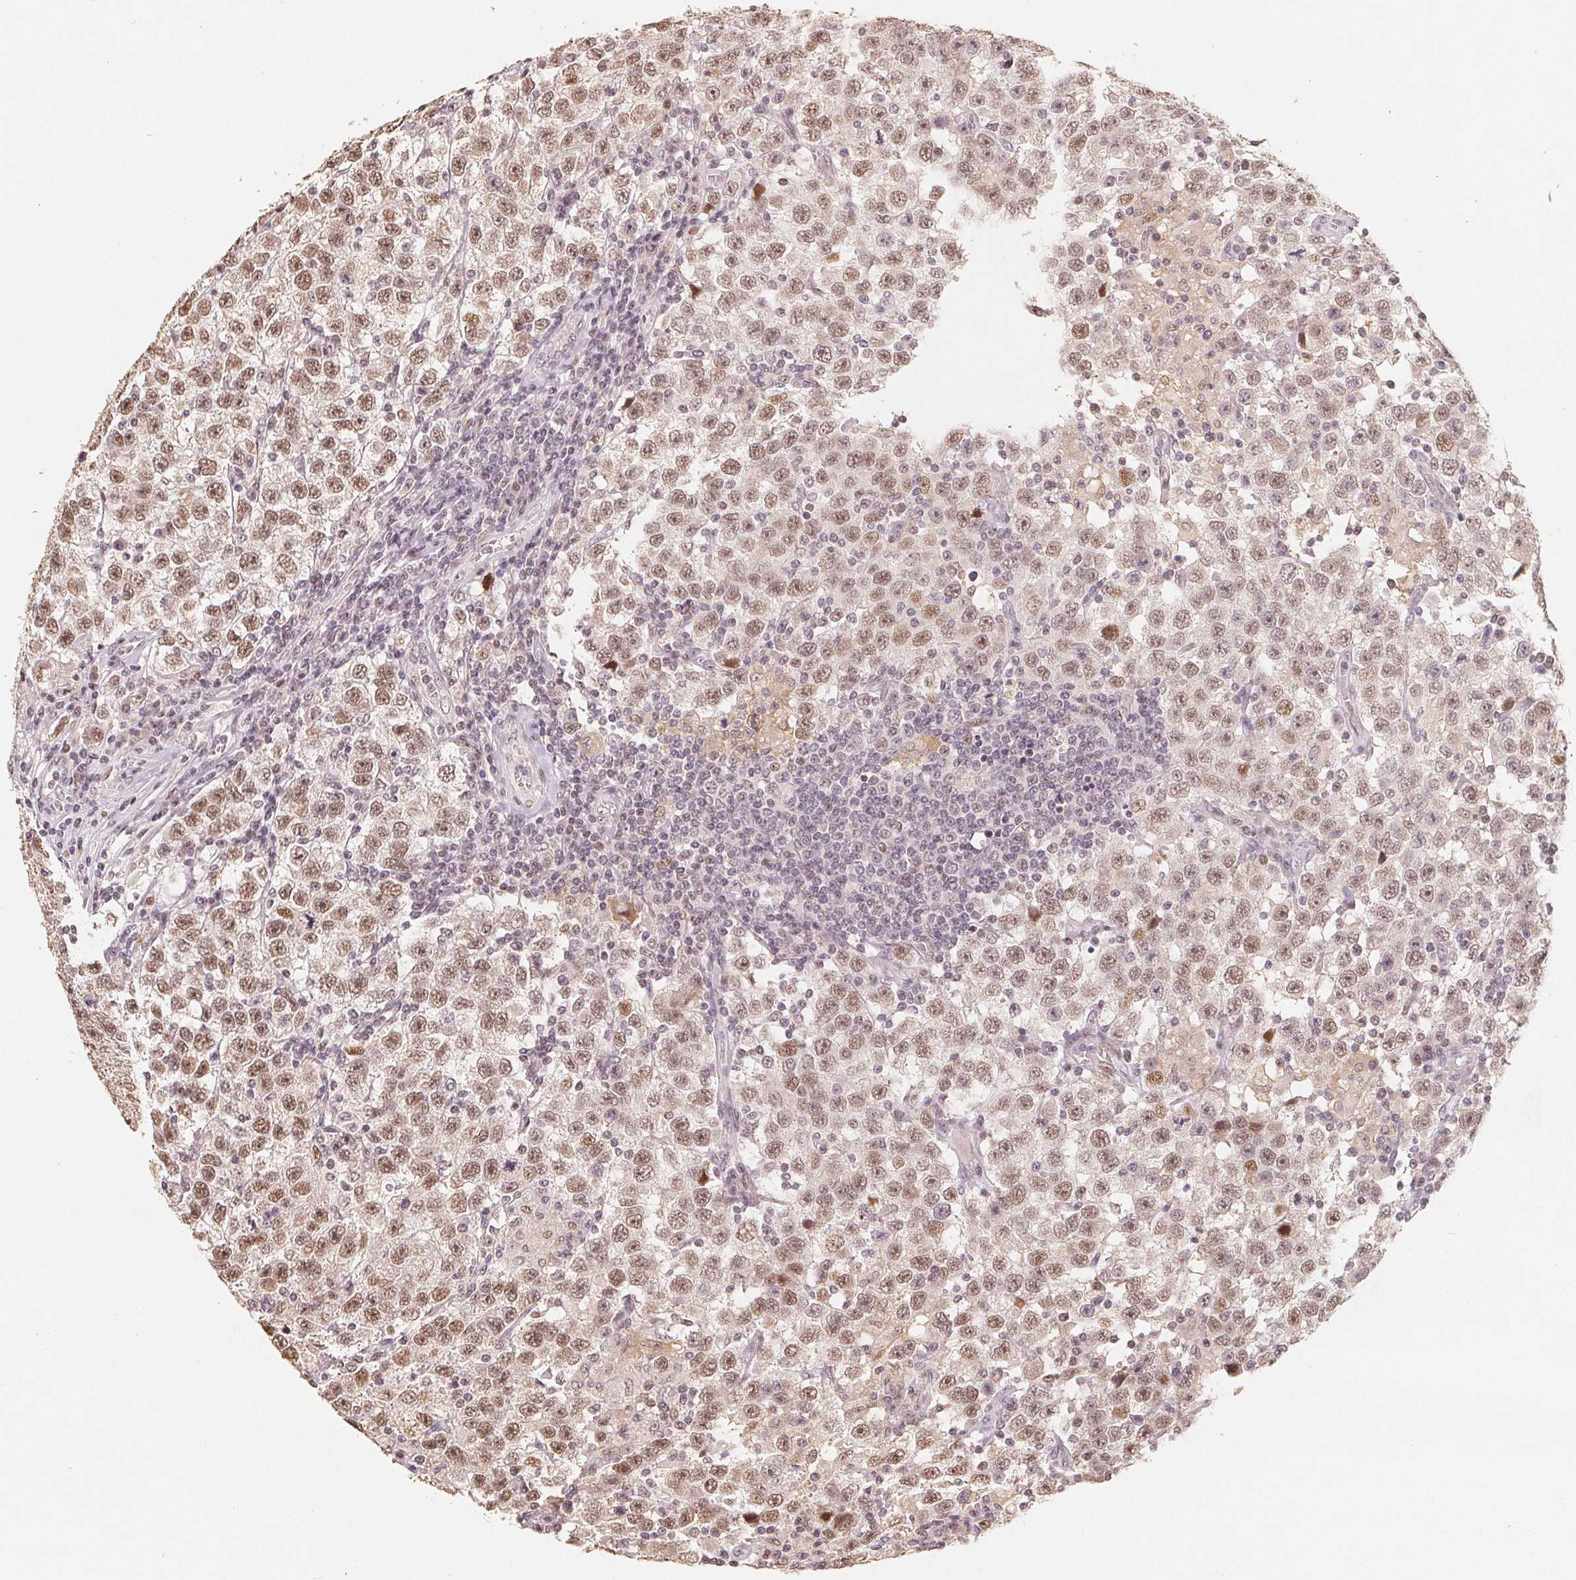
{"staining": {"intensity": "moderate", "quantity": ">75%", "location": "nuclear"}, "tissue": "testis cancer", "cell_type": "Tumor cells", "image_type": "cancer", "snomed": [{"axis": "morphology", "description": "Seminoma, NOS"}, {"axis": "topography", "description": "Testis"}], "caption": "DAB (3,3'-diaminobenzidine) immunohistochemical staining of seminoma (testis) reveals moderate nuclear protein staining in about >75% of tumor cells.", "gene": "CCDC138", "patient": {"sex": "male", "age": 41}}